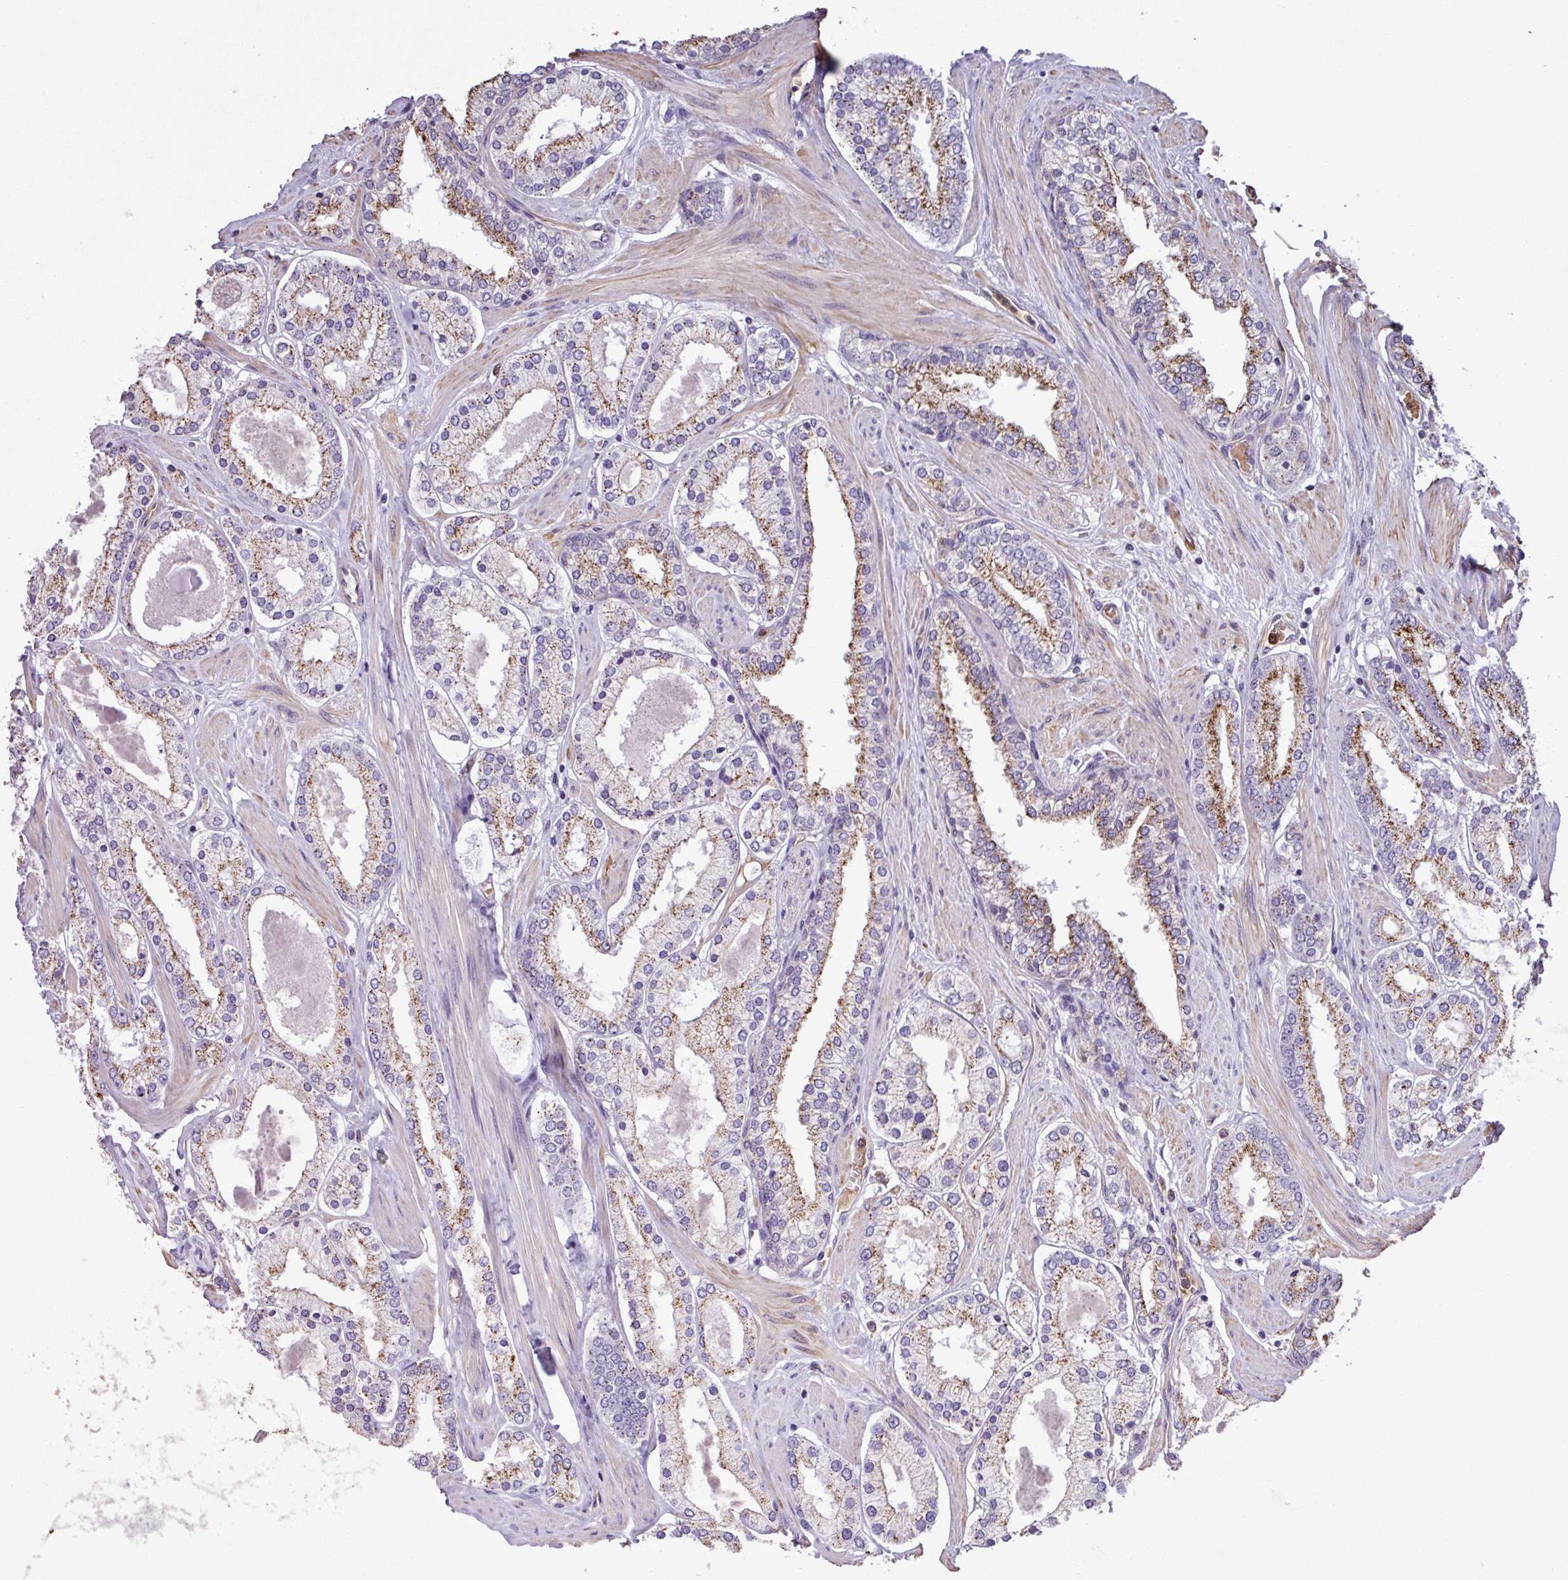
{"staining": {"intensity": "moderate", "quantity": "25%-75%", "location": "cytoplasmic/membranous"}, "tissue": "prostate cancer", "cell_type": "Tumor cells", "image_type": "cancer", "snomed": [{"axis": "morphology", "description": "Adenocarcinoma, Low grade"}, {"axis": "topography", "description": "Prostate"}], "caption": "Human prostate cancer (adenocarcinoma (low-grade)) stained for a protein (brown) displays moderate cytoplasmic/membranous positive staining in approximately 25%-75% of tumor cells.", "gene": "CHST11", "patient": {"sex": "male", "age": 42}}